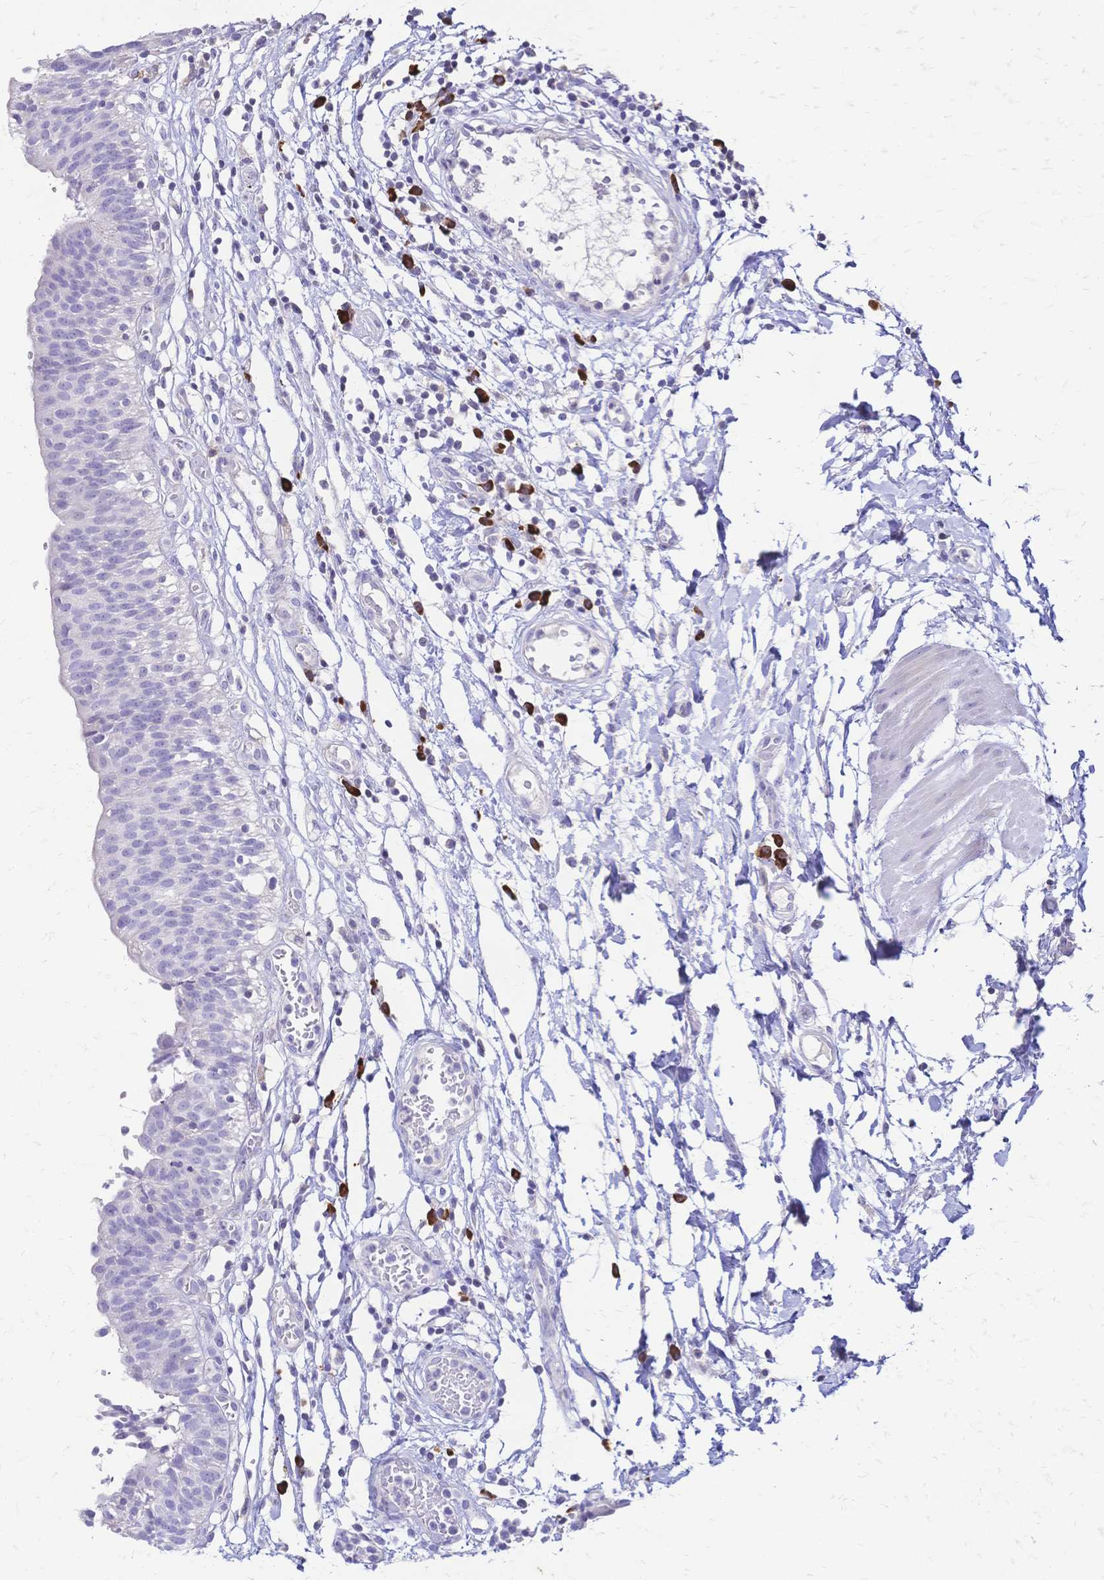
{"staining": {"intensity": "negative", "quantity": "none", "location": "none"}, "tissue": "urinary bladder", "cell_type": "Urothelial cells", "image_type": "normal", "snomed": [{"axis": "morphology", "description": "Normal tissue, NOS"}, {"axis": "topography", "description": "Urinary bladder"}], "caption": "Urothelial cells are negative for protein expression in benign human urinary bladder. (IHC, brightfield microscopy, high magnification).", "gene": "IL2RA", "patient": {"sex": "male", "age": 64}}